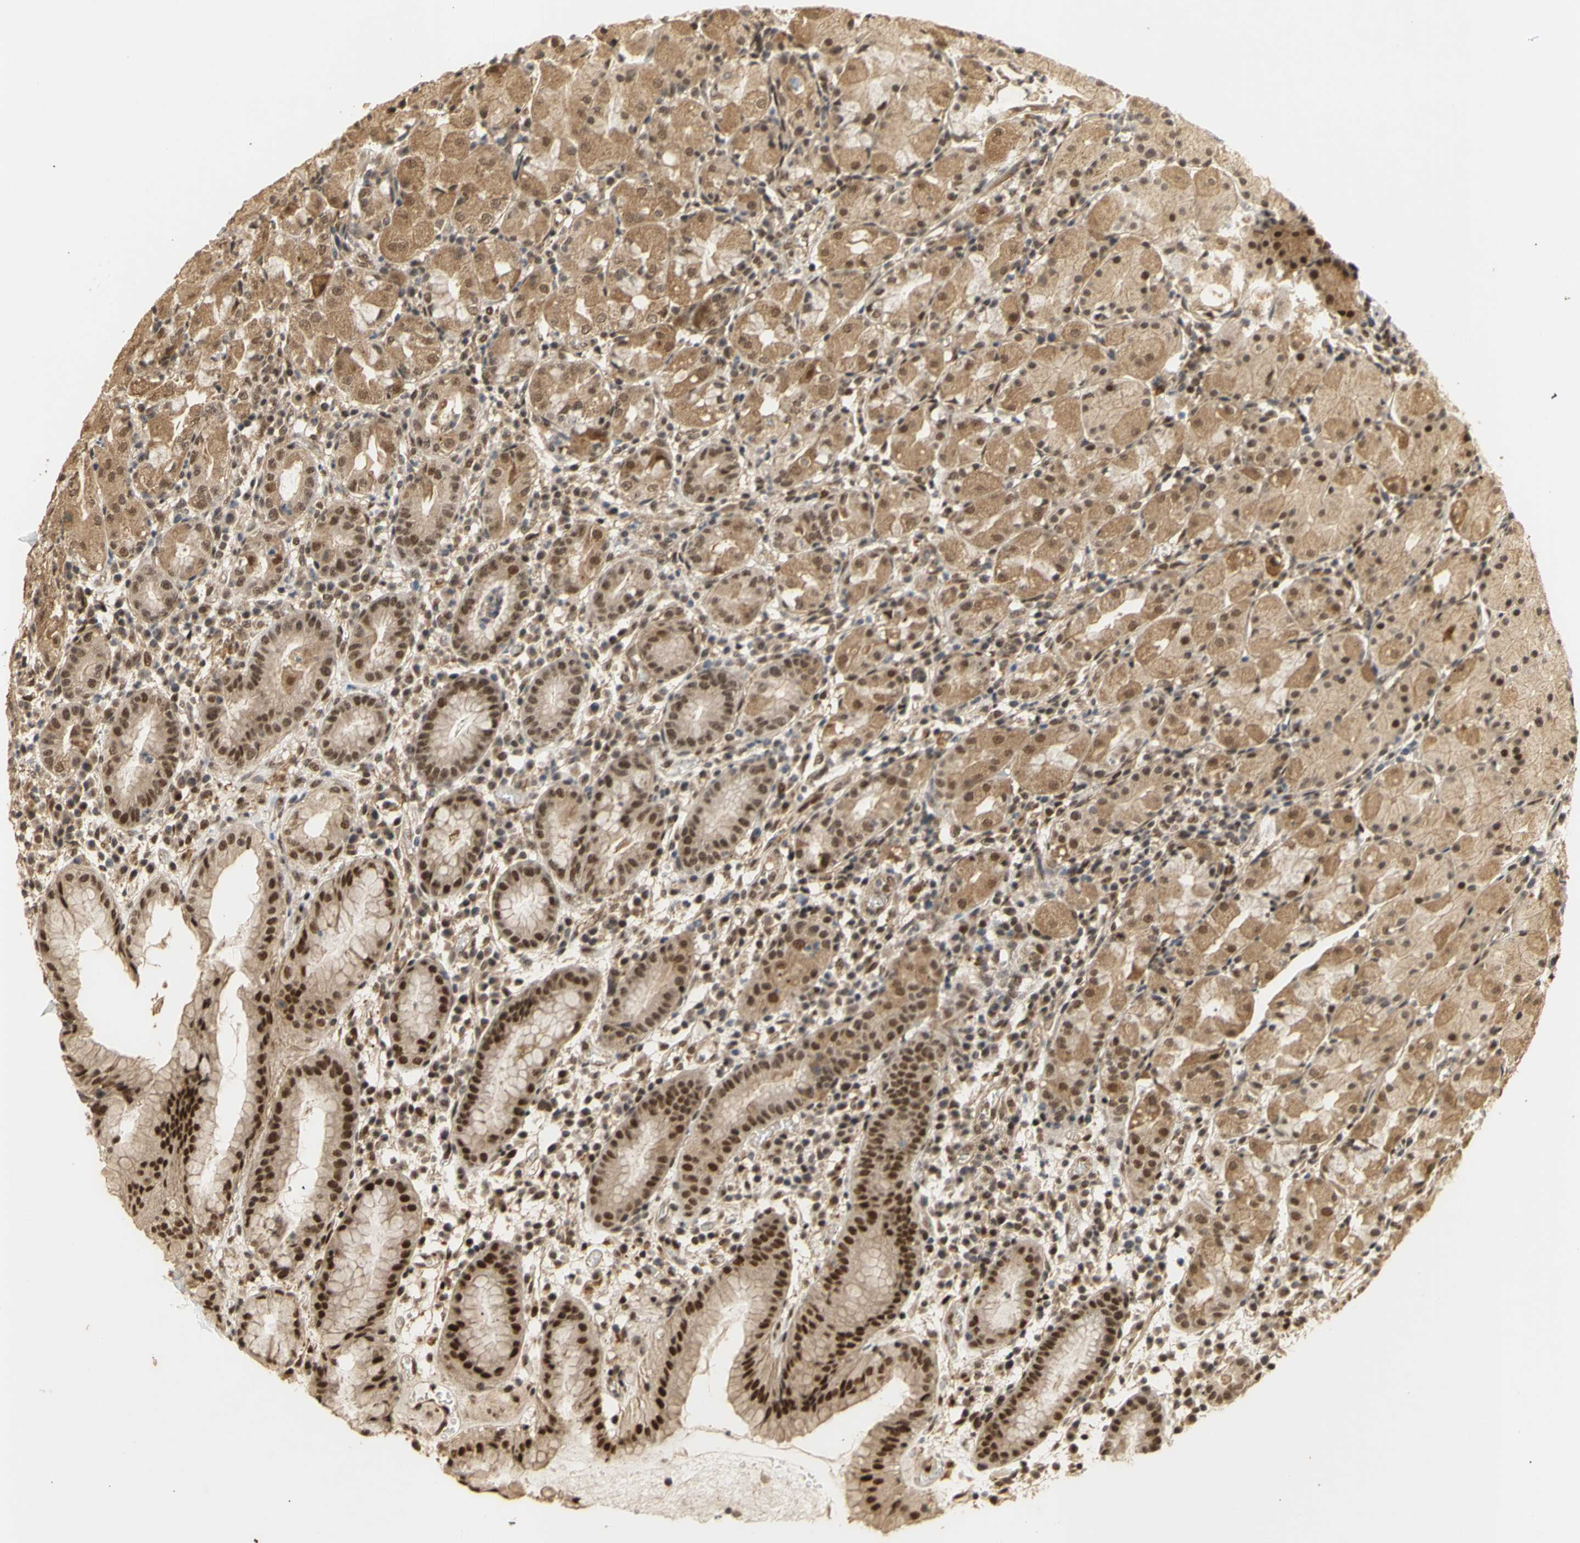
{"staining": {"intensity": "moderate", "quantity": ">75%", "location": "cytoplasmic/membranous,nuclear"}, "tissue": "stomach", "cell_type": "Glandular cells", "image_type": "normal", "snomed": [{"axis": "morphology", "description": "Normal tissue, NOS"}, {"axis": "topography", "description": "Stomach"}, {"axis": "topography", "description": "Stomach, lower"}], "caption": "Stomach stained for a protein (brown) reveals moderate cytoplasmic/membranous,nuclear positive expression in about >75% of glandular cells.", "gene": "GTF2E2", "patient": {"sex": "female", "age": 75}}